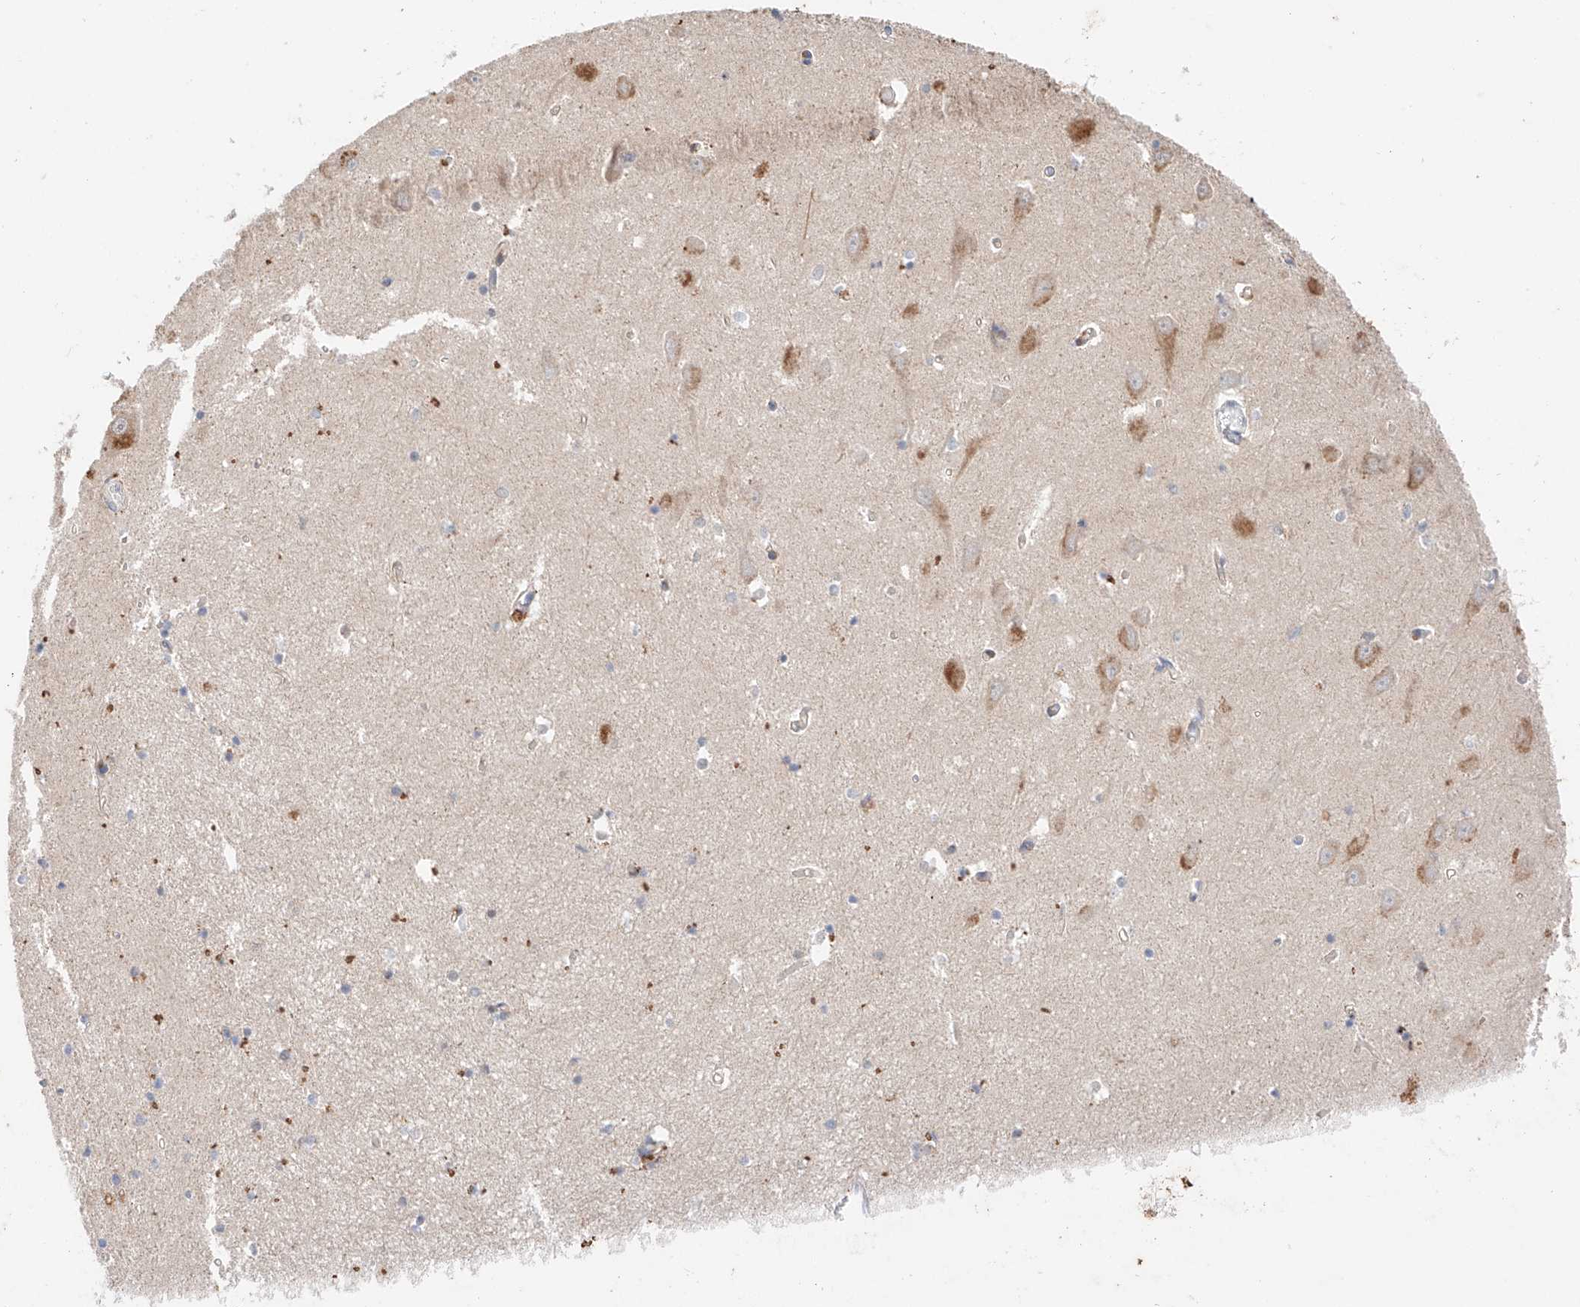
{"staining": {"intensity": "negative", "quantity": "none", "location": "none"}, "tissue": "hippocampus", "cell_type": "Glial cells", "image_type": "normal", "snomed": [{"axis": "morphology", "description": "Normal tissue, NOS"}, {"axis": "topography", "description": "Hippocampus"}], "caption": "High power microscopy histopathology image of an immunohistochemistry image of unremarkable hippocampus, revealing no significant positivity in glial cells. Nuclei are stained in blue.", "gene": "GCNT1", "patient": {"sex": "male", "age": 70}}